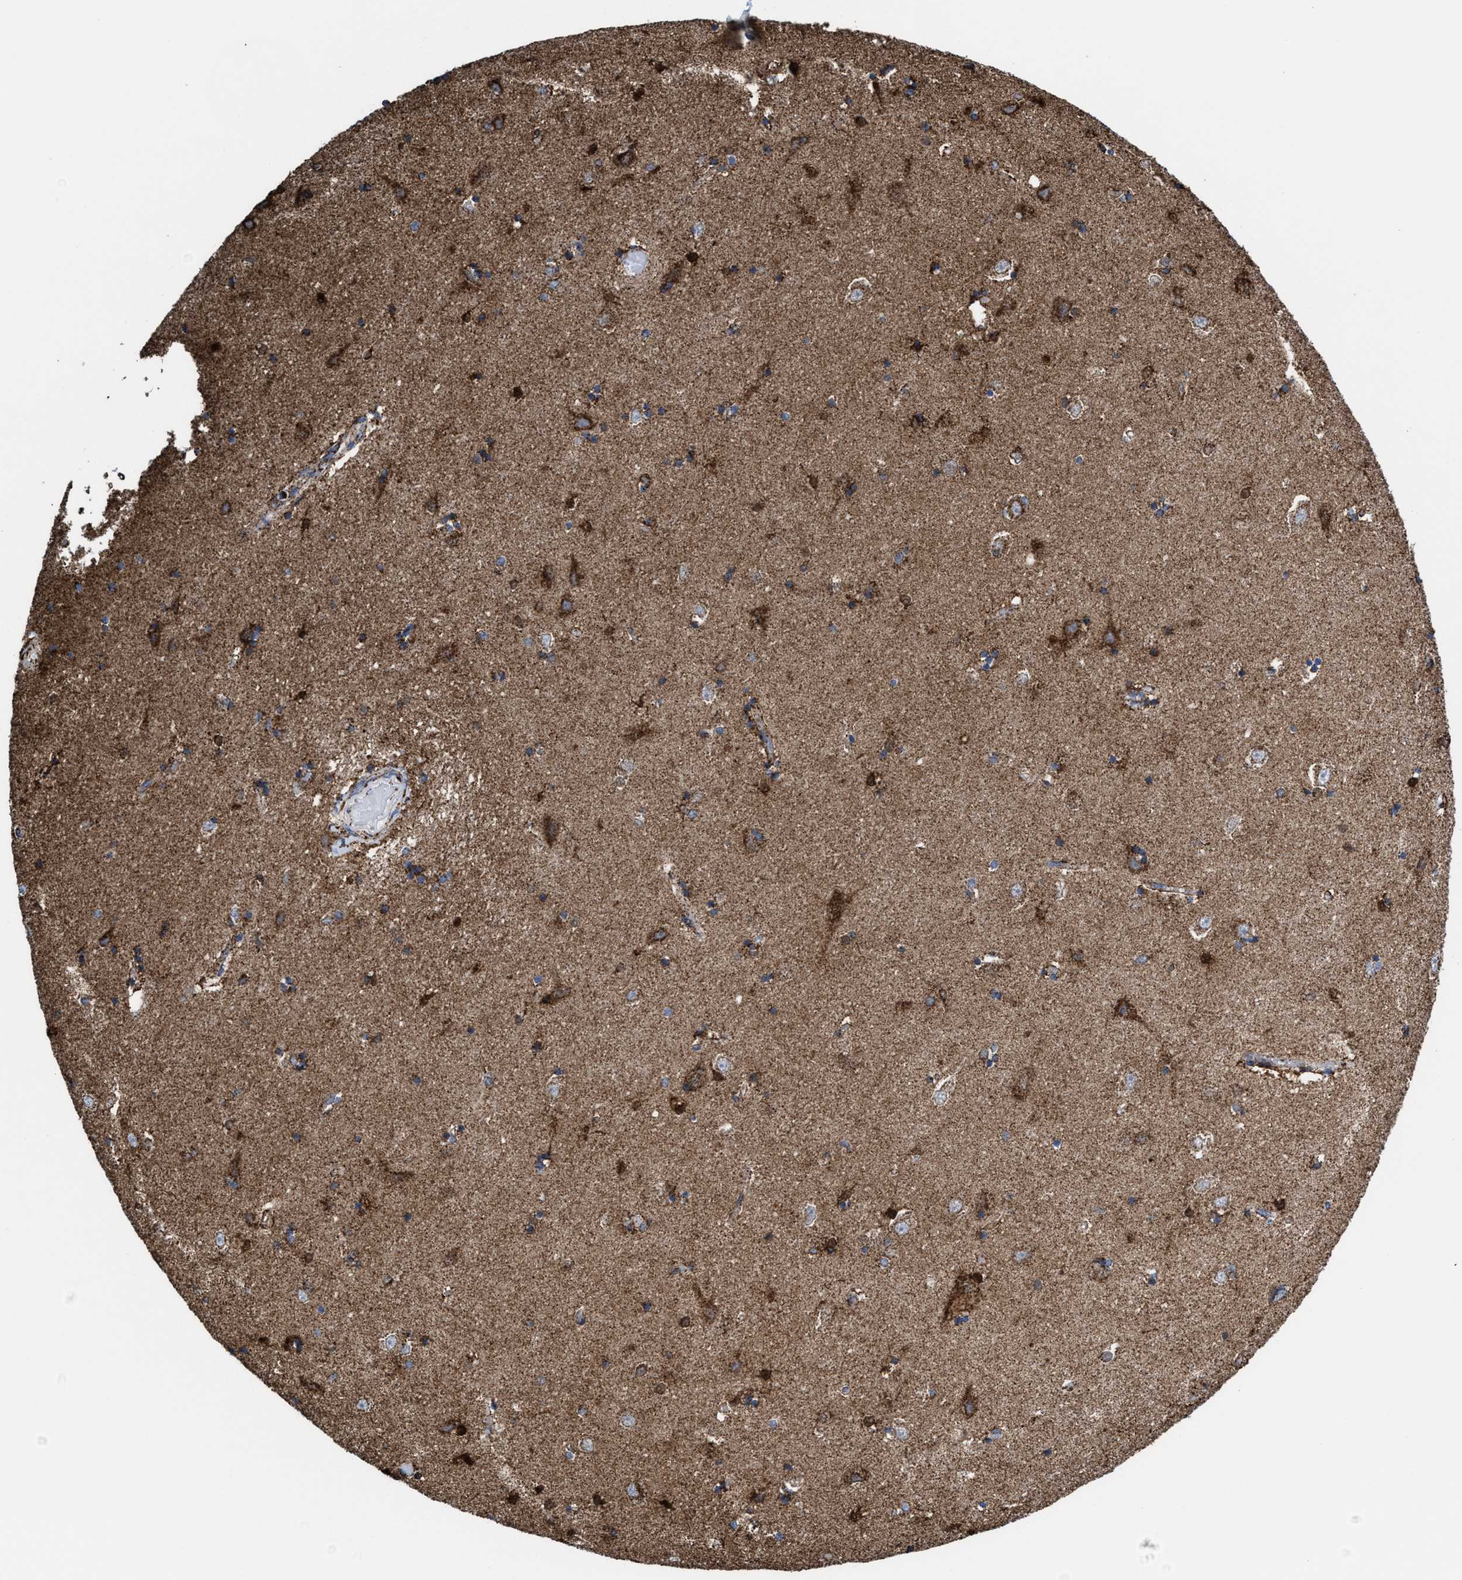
{"staining": {"intensity": "moderate", "quantity": ">75%", "location": "cytoplasmic/membranous"}, "tissue": "hippocampus", "cell_type": "Glial cells", "image_type": "normal", "snomed": [{"axis": "morphology", "description": "Normal tissue, NOS"}, {"axis": "topography", "description": "Hippocampus"}], "caption": "High-magnification brightfield microscopy of benign hippocampus stained with DAB (3,3'-diaminobenzidine) (brown) and counterstained with hematoxylin (blue). glial cells exhibit moderate cytoplasmic/membranous staining is appreciated in approximately>75% of cells. The staining was performed using DAB (3,3'-diaminobenzidine) to visualize the protein expression in brown, while the nuclei were stained in blue with hematoxylin (Magnification: 20x).", "gene": "ECHS1", "patient": {"sex": "male", "age": 45}}